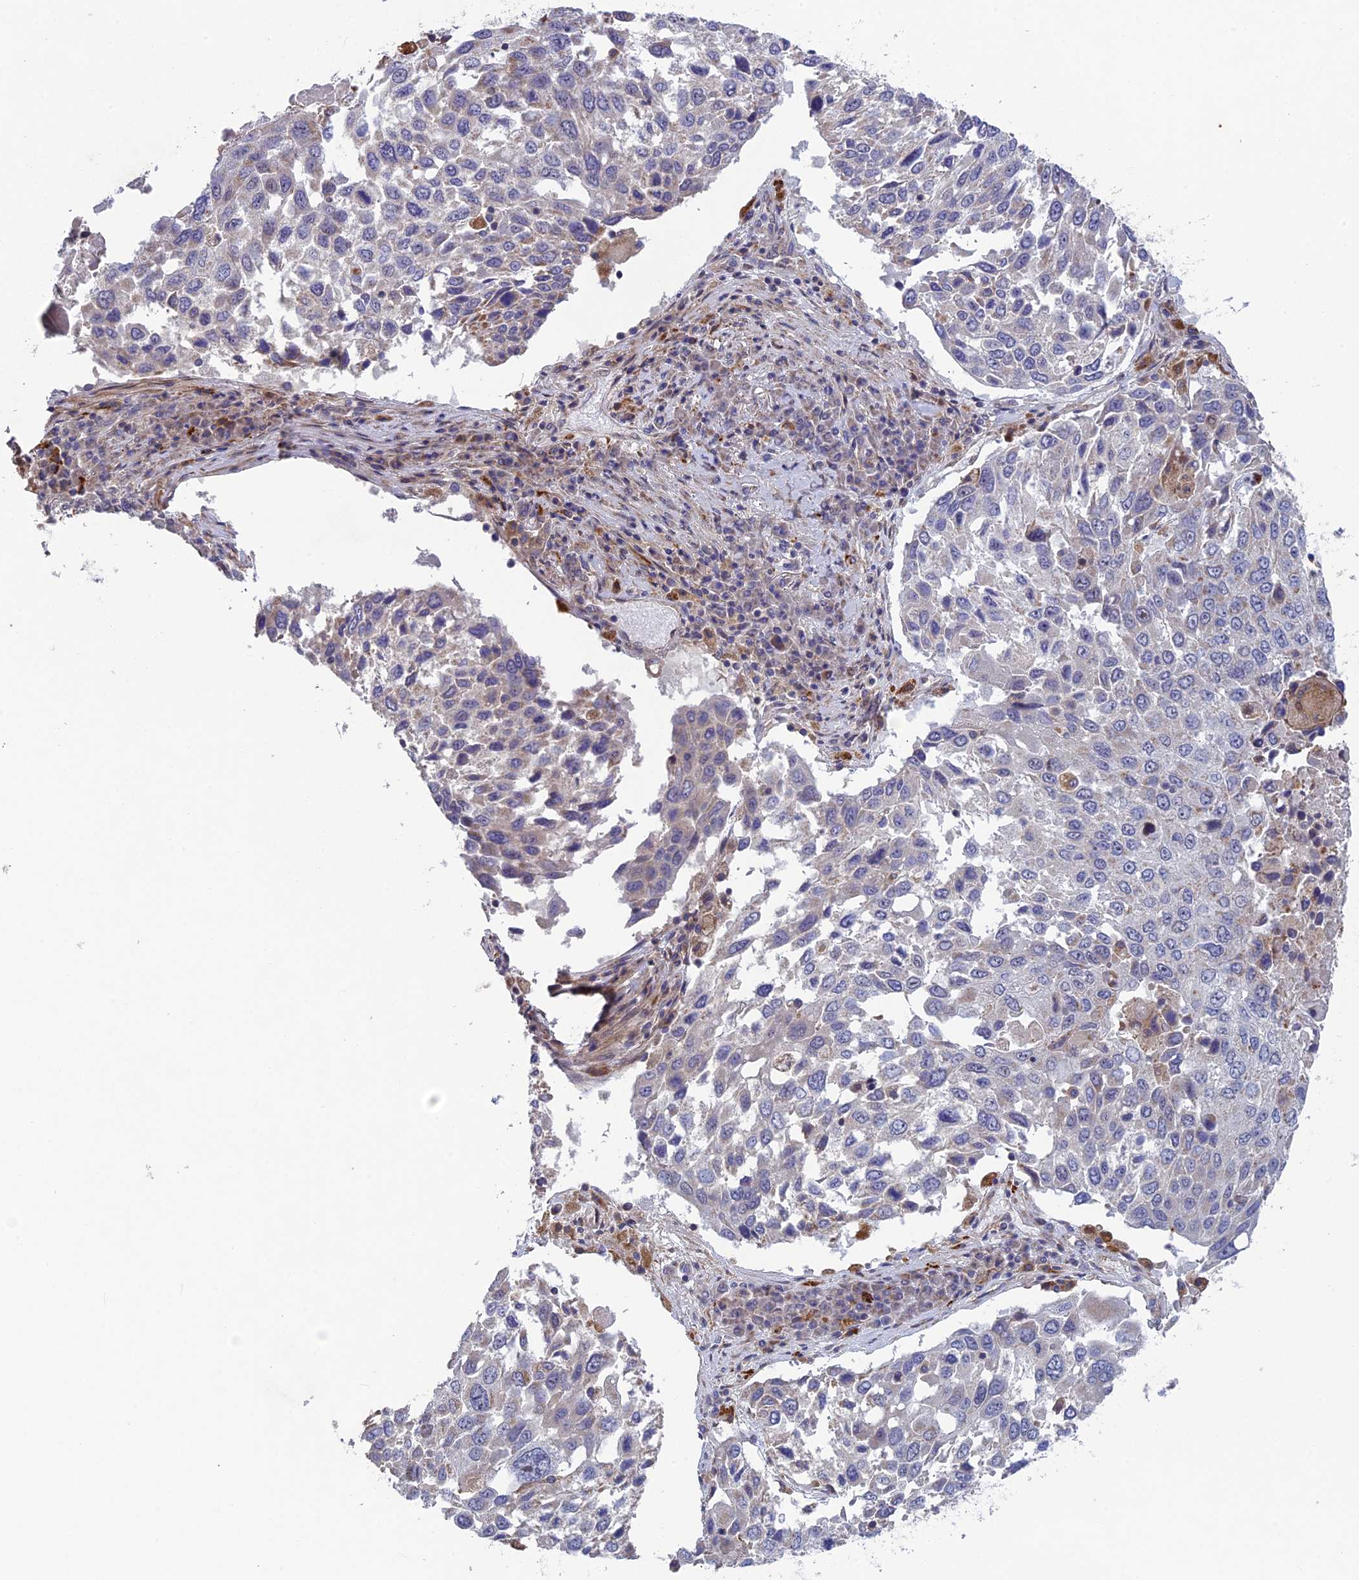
{"staining": {"intensity": "negative", "quantity": "none", "location": "none"}, "tissue": "lung cancer", "cell_type": "Tumor cells", "image_type": "cancer", "snomed": [{"axis": "morphology", "description": "Squamous cell carcinoma, NOS"}, {"axis": "topography", "description": "Lung"}], "caption": "Immunohistochemistry of squamous cell carcinoma (lung) reveals no expression in tumor cells. (DAB immunohistochemistry (IHC), high magnification).", "gene": "BLTP2", "patient": {"sex": "male", "age": 65}}